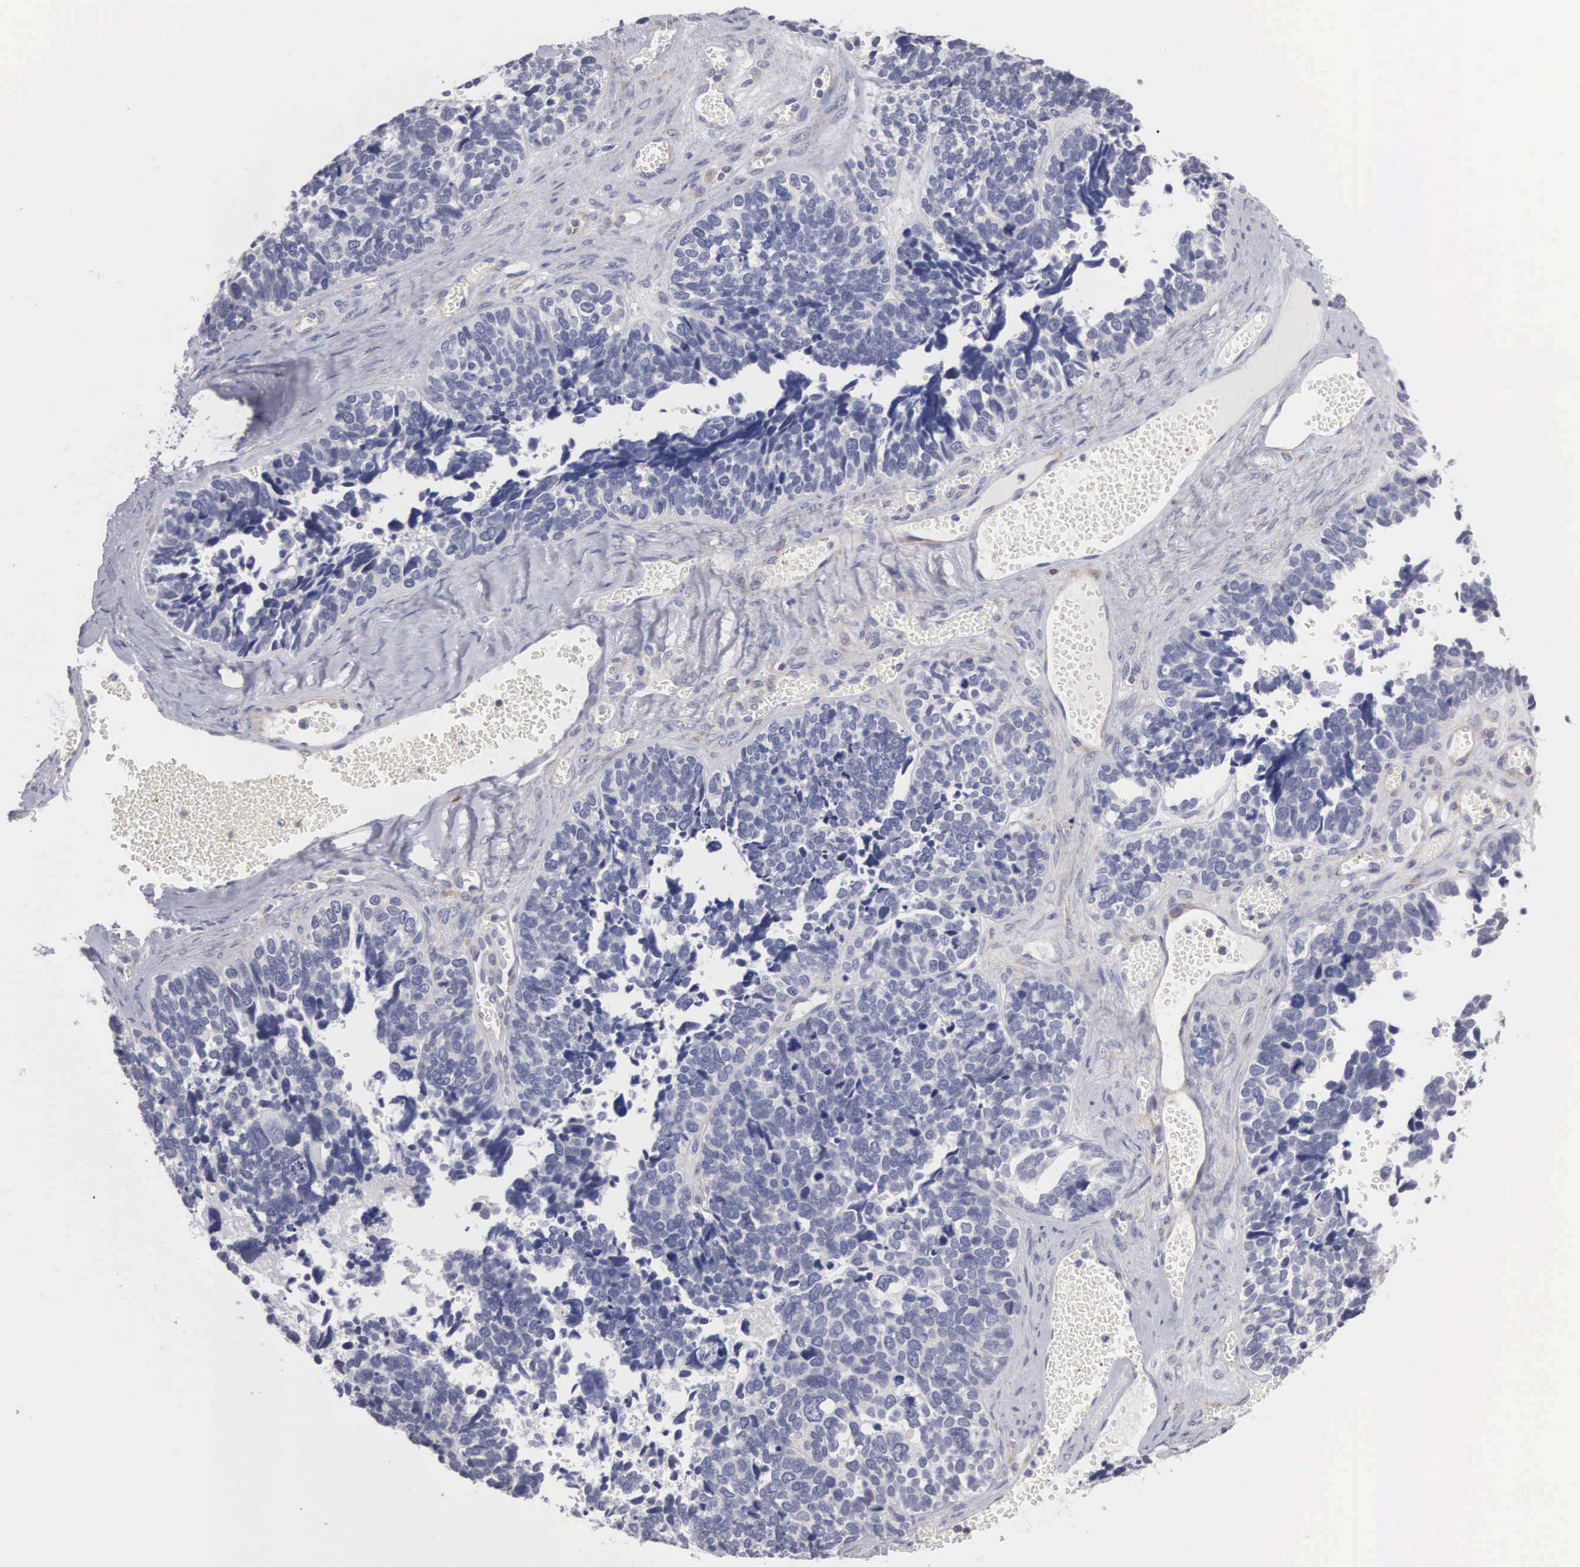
{"staining": {"intensity": "negative", "quantity": "none", "location": "none"}, "tissue": "ovarian cancer", "cell_type": "Tumor cells", "image_type": "cancer", "snomed": [{"axis": "morphology", "description": "Cystadenocarcinoma, serous, NOS"}, {"axis": "topography", "description": "Ovary"}], "caption": "Immunohistochemistry (IHC) of human ovarian cancer displays no expression in tumor cells.", "gene": "ELFN2", "patient": {"sex": "female", "age": 77}}